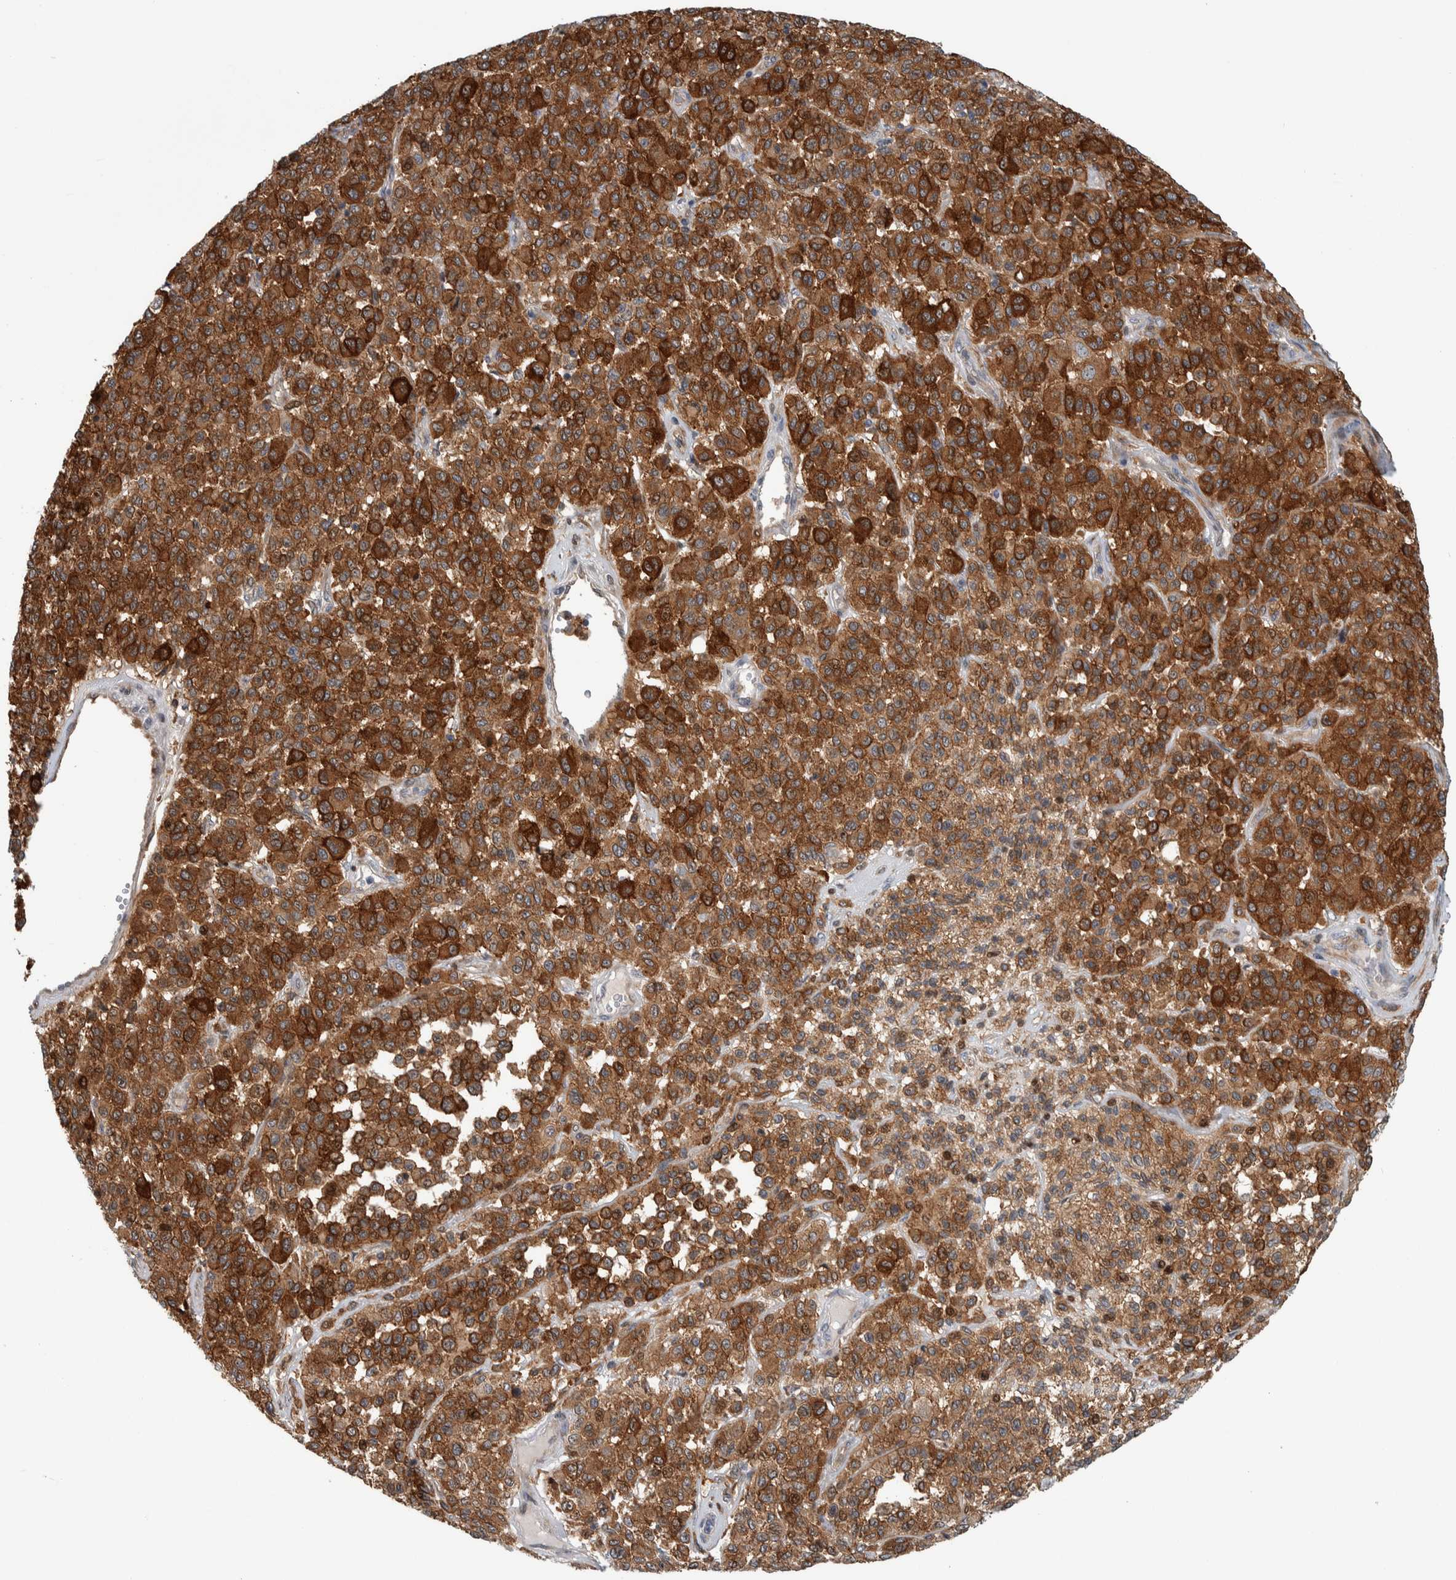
{"staining": {"intensity": "strong", "quantity": ">75%", "location": "cytoplasmic/membranous"}, "tissue": "melanoma", "cell_type": "Tumor cells", "image_type": "cancer", "snomed": [{"axis": "morphology", "description": "Malignant melanoma, Metastatic site"}, {"axis": "topography", "description": "Pancreas"}], "caption": "Immunohistochemistry (DAB) staining of human melanoma displays strong cytoplasmic/membranous protein positivity in approximately >75% of tumor cells.", "gene": "MSL1", "patient": {"sex": "female", "age": 30}}